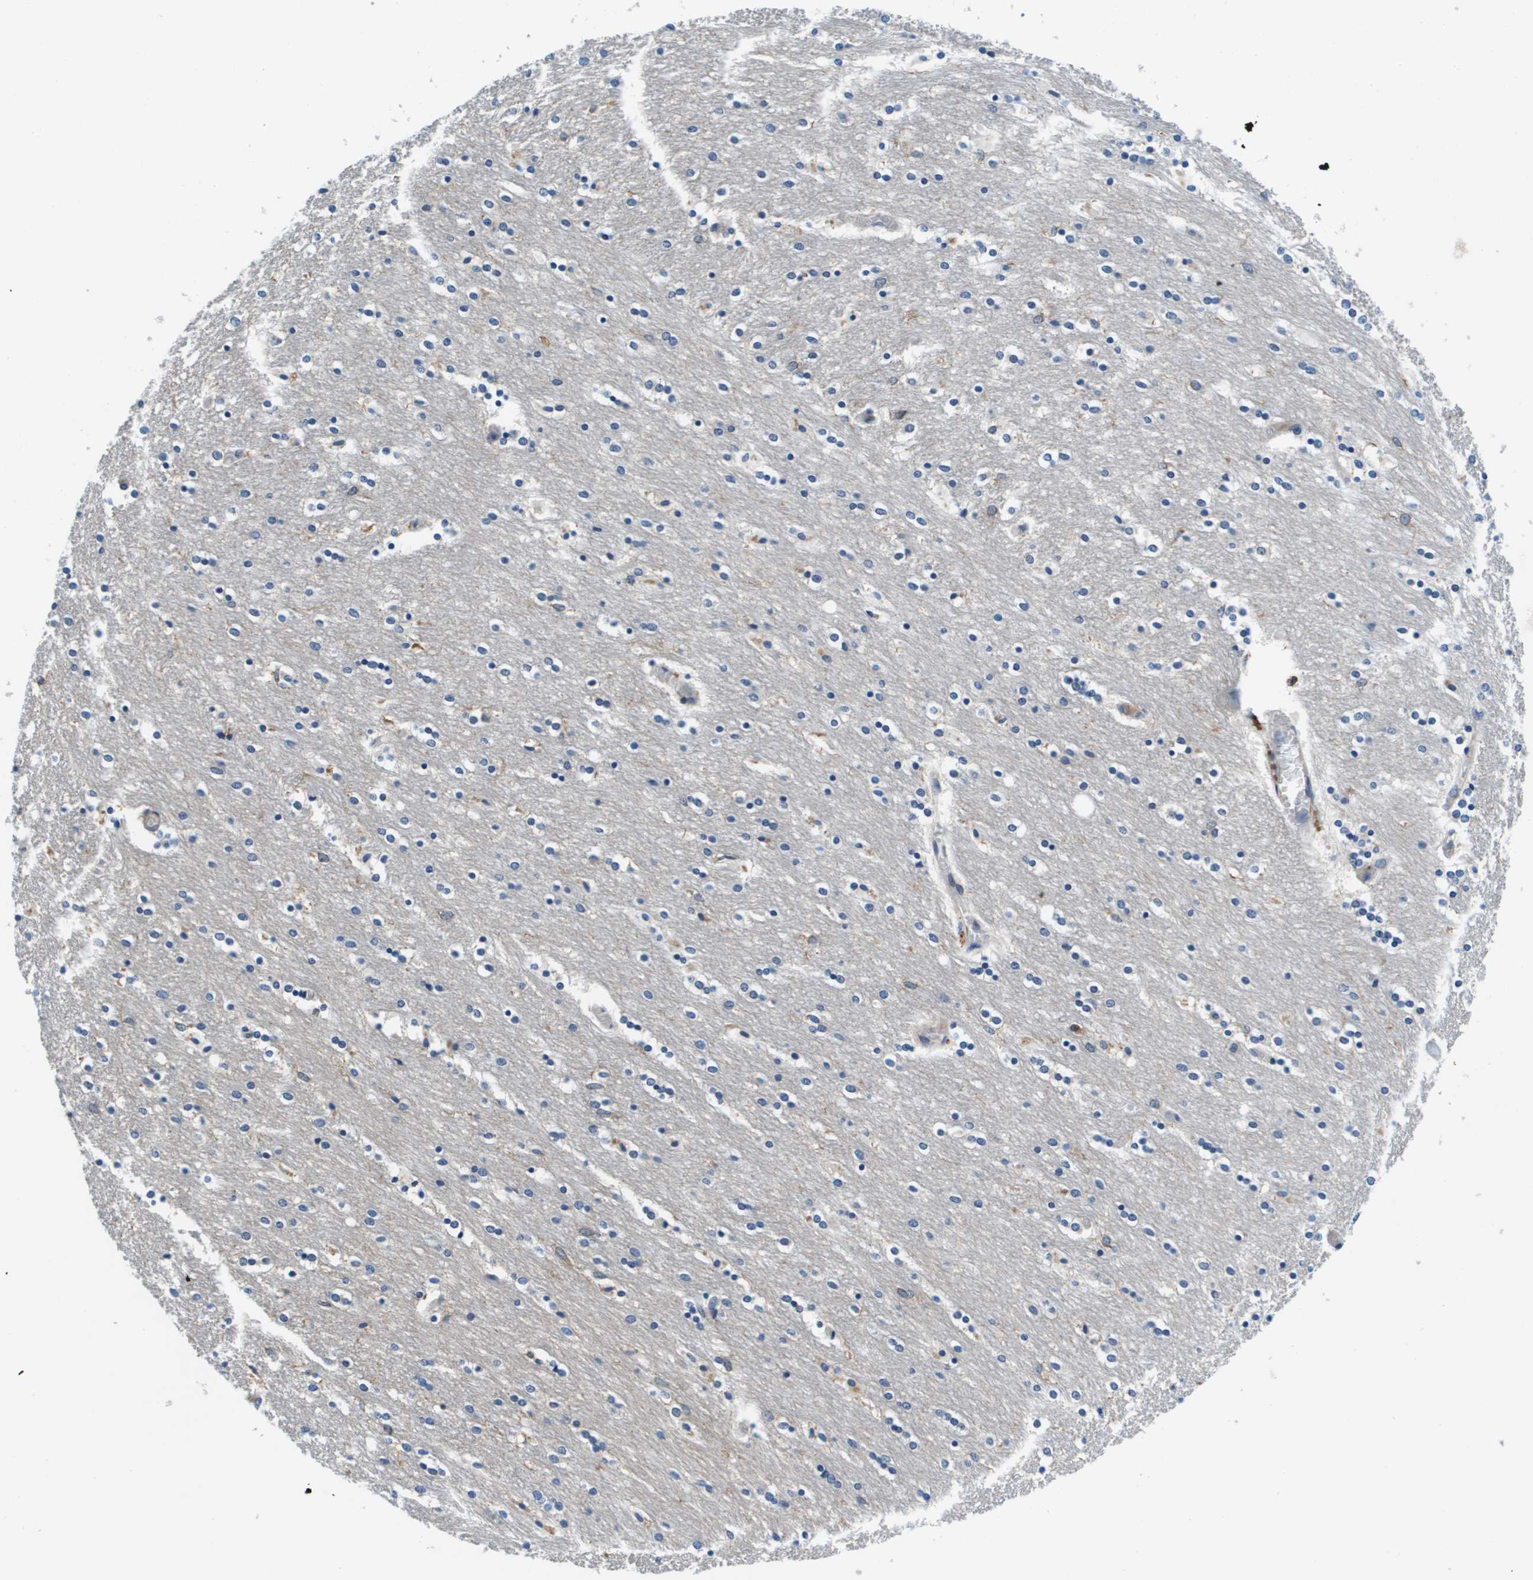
{"staining": {"intensity": "weak", "quantity": "<25%", "location": "cytoplasmic/membranous"}, "tissue": "caudate", "cell_type": "Glial cells", "image_type": "normal", "snomed": [{"axis": "morphology", "description": "Normal tissue, NOS"}, {"axis": "topography", "description": "Lateral ventricle wall"}], "caption": "Glial cells are negative for brown protein staining in normal caudate. (DAB immunohistochemistry (IHC) visualized using brightfield microscopy, high magnification).", "gene": "KCNQ5", "patient": {"sex": "female", "age": 54}}